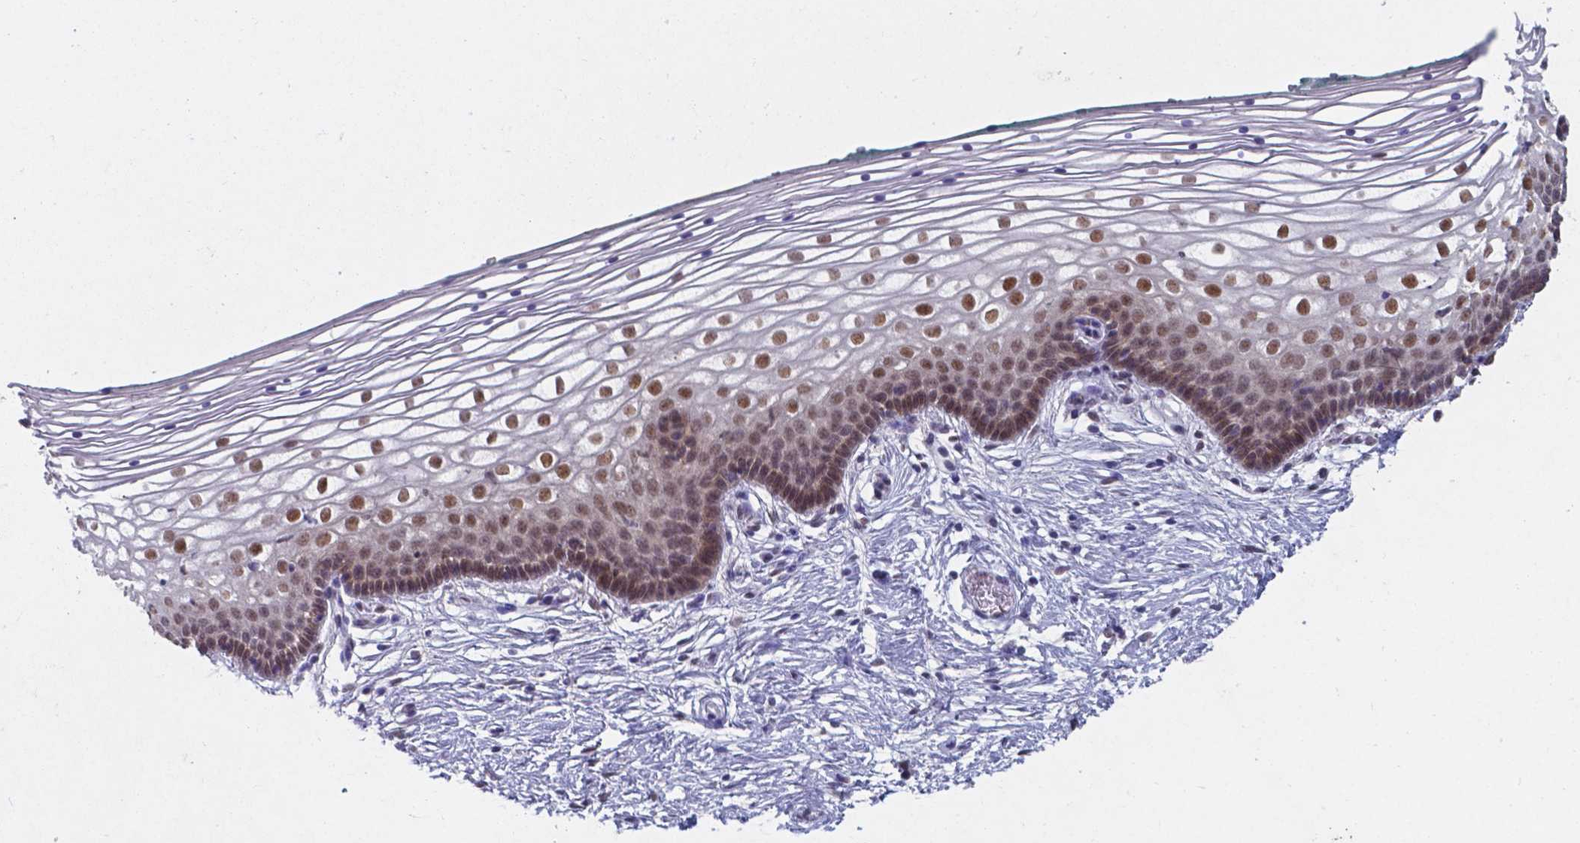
{"staining": {"intensity": "moderate", "quantity": ">75%", "location": "nuclear"}, "tissue": "vagina", "cell_type": "Squamous epithelial cells", "image_type": "normal", "snomed": [{"axis": "morphology", "description": "Normal tissue, NOS"}, {"axis": "topography", "description": "Vagina"}], "caption": "A histopathology image of vagina stained for a protein reveals moderate nuclear brown staining in squamous epithelial cells. (DAB IHC with brightfield microscopy, high magnification).", "gene": "UBE2E2", "patient": {"sex": "female", "age": 36}}